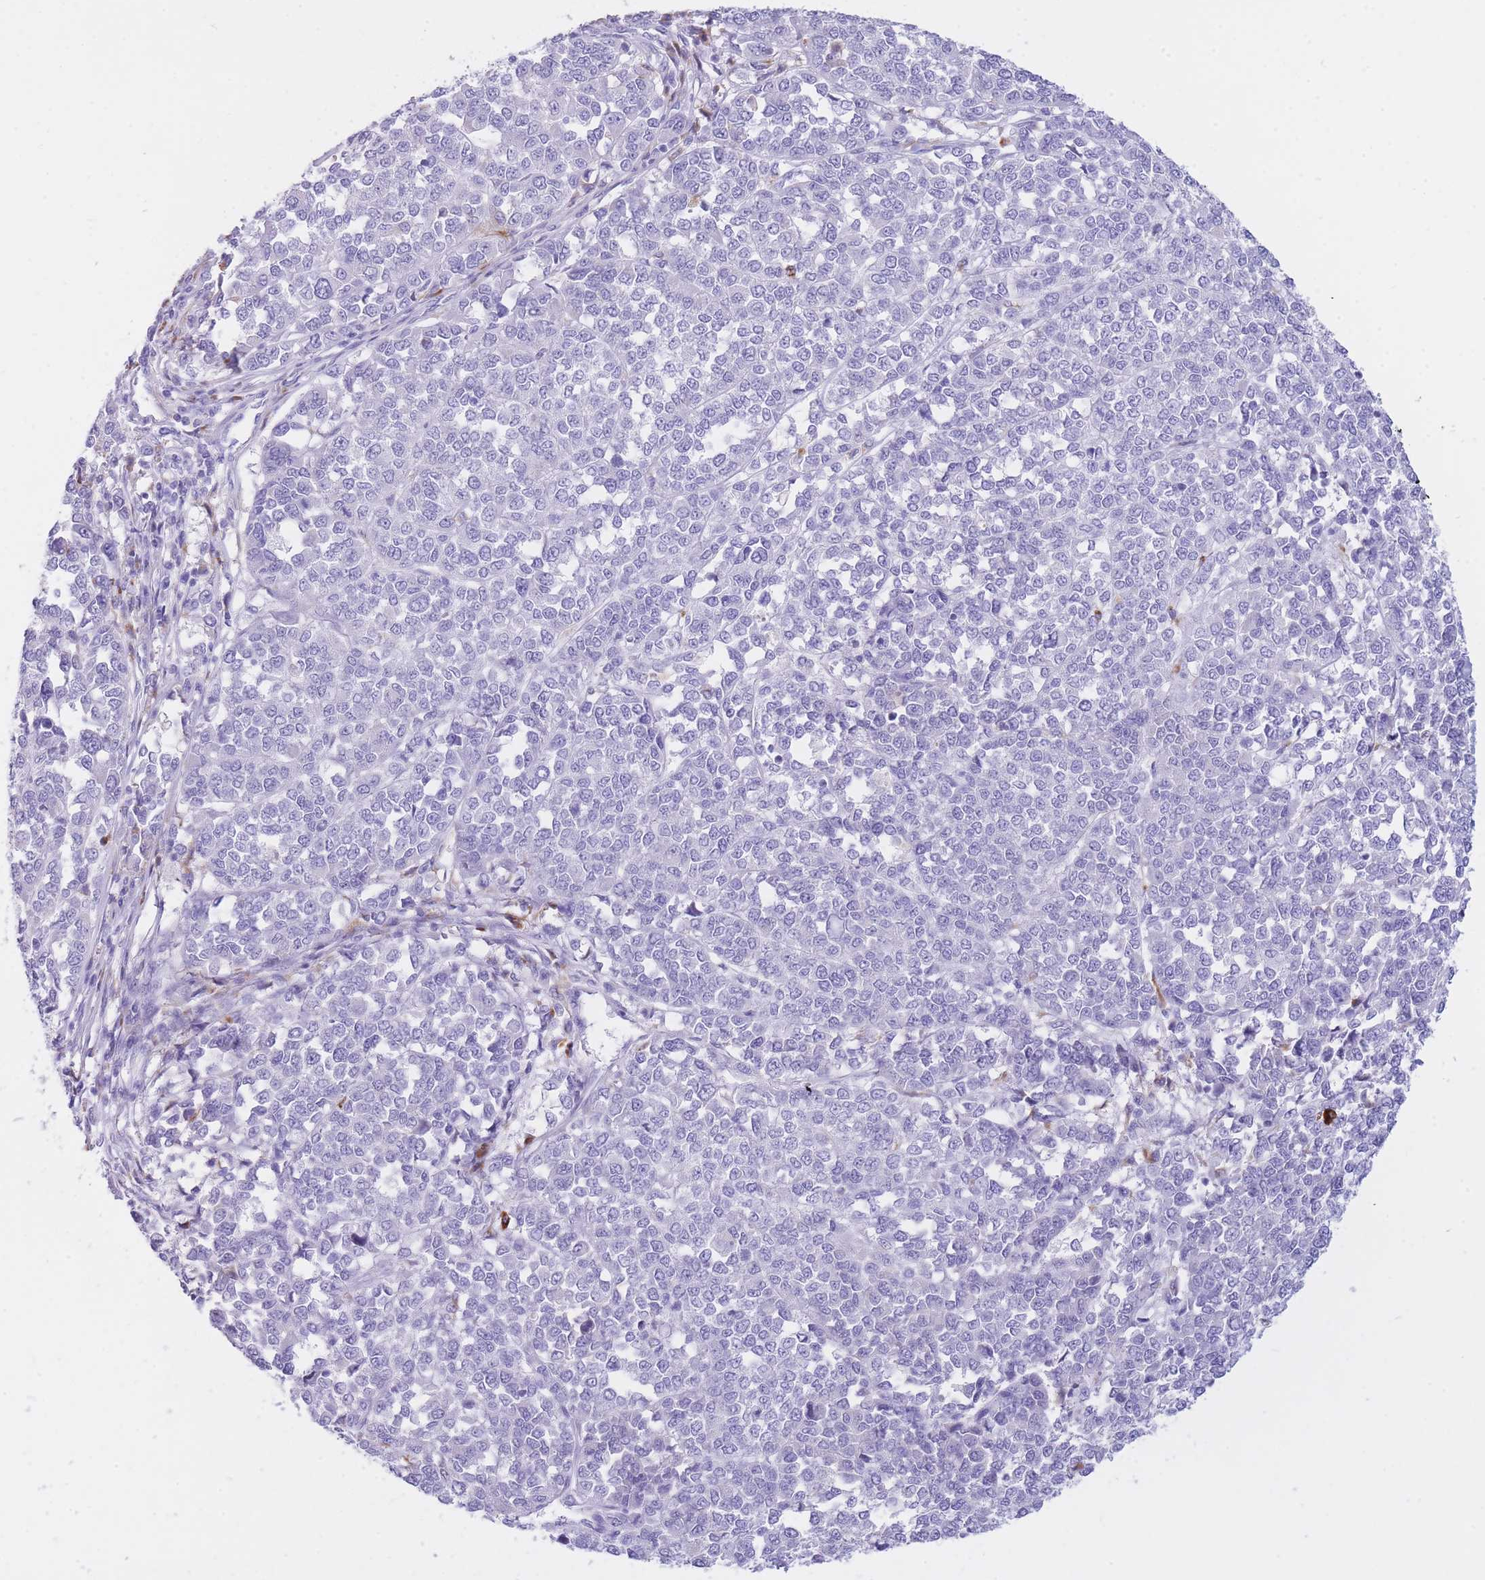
{"staining": {"intensity": "negative", "quantity": "none", "location": "none"}, "tissue": "melanoma", "cell_type": "Tumor cells", "image_type": "cancer", "snomed": [{"axis": "morphology", "description": "Malignant melanoma, Metastatic site"}, {"axis": "topography", "description": "Lymph node"}], "caption": "High magnification brightfield microscopy of malignant melanoma (metastatic site) stained with DAB (3,3'-diaminobenzidine) (brown) and counterstained with hematoxylin (blue): tumor cells show no significant positivity. Nuclei are stained in blue.", "gene": "PLBD1", "patient": {"sex": "male", "age": 44}}